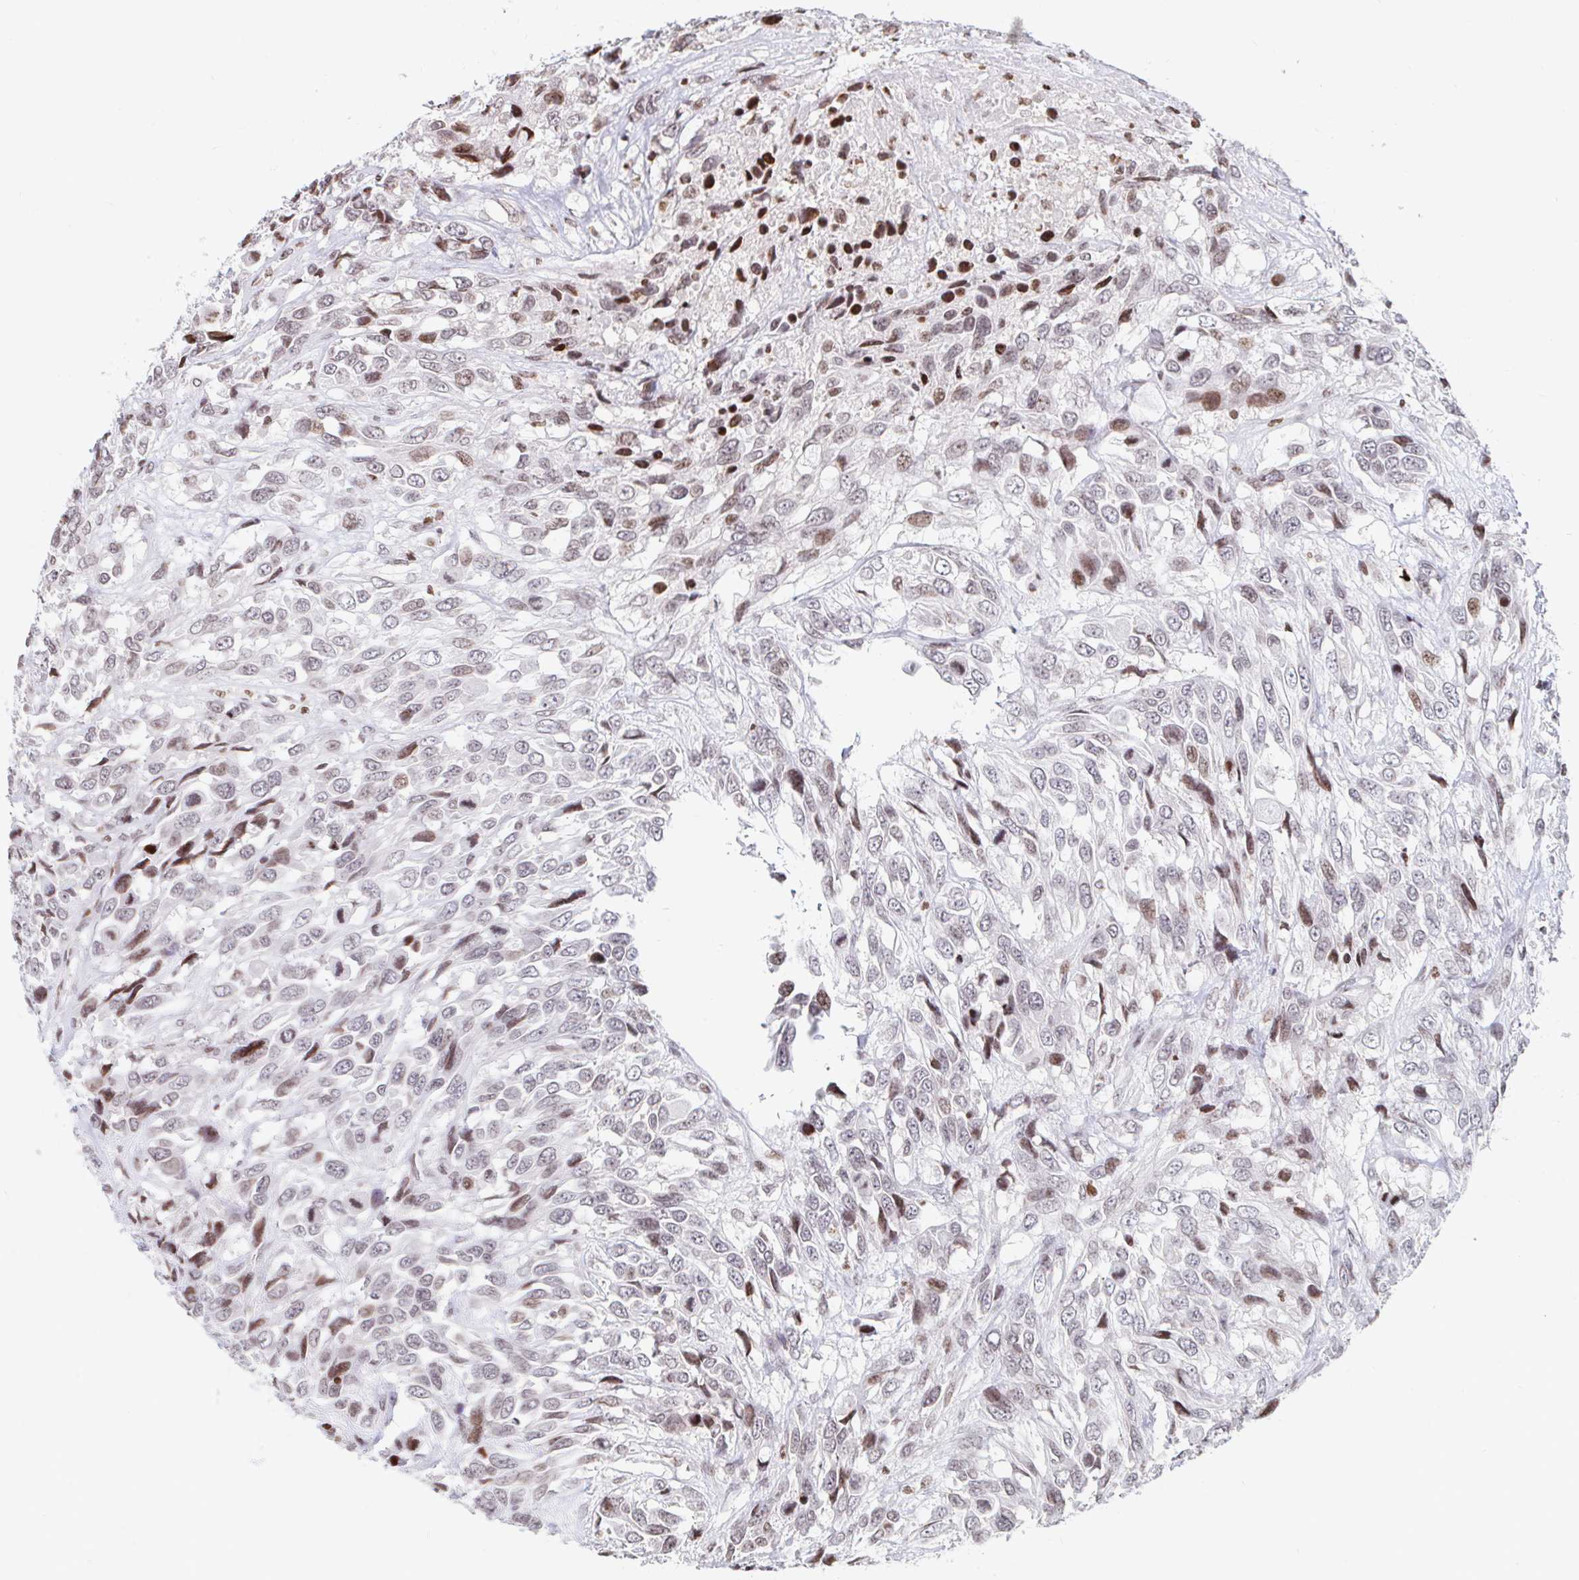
{"staining": {"intensity": "moderate", "quantity": "<25%", "location": "nuclear"}, "tissue": "urothelial cancer", "cell_type": "Tumor cells", "image_type": "cancer", "snomed": [{"axis": "morphology", "description": "Urothelial carcinoma, High grade"}, {"axis": "topography", "description": "Urinary bladder"}], "caption": "Moderate nuclear staining for a protein is present in approximately <25% of tumor cells of urothelial cancer using immunohistochemistry (IHC).", "gene": "HOXC10", "patient": {"sex": "female", "age": 70}}